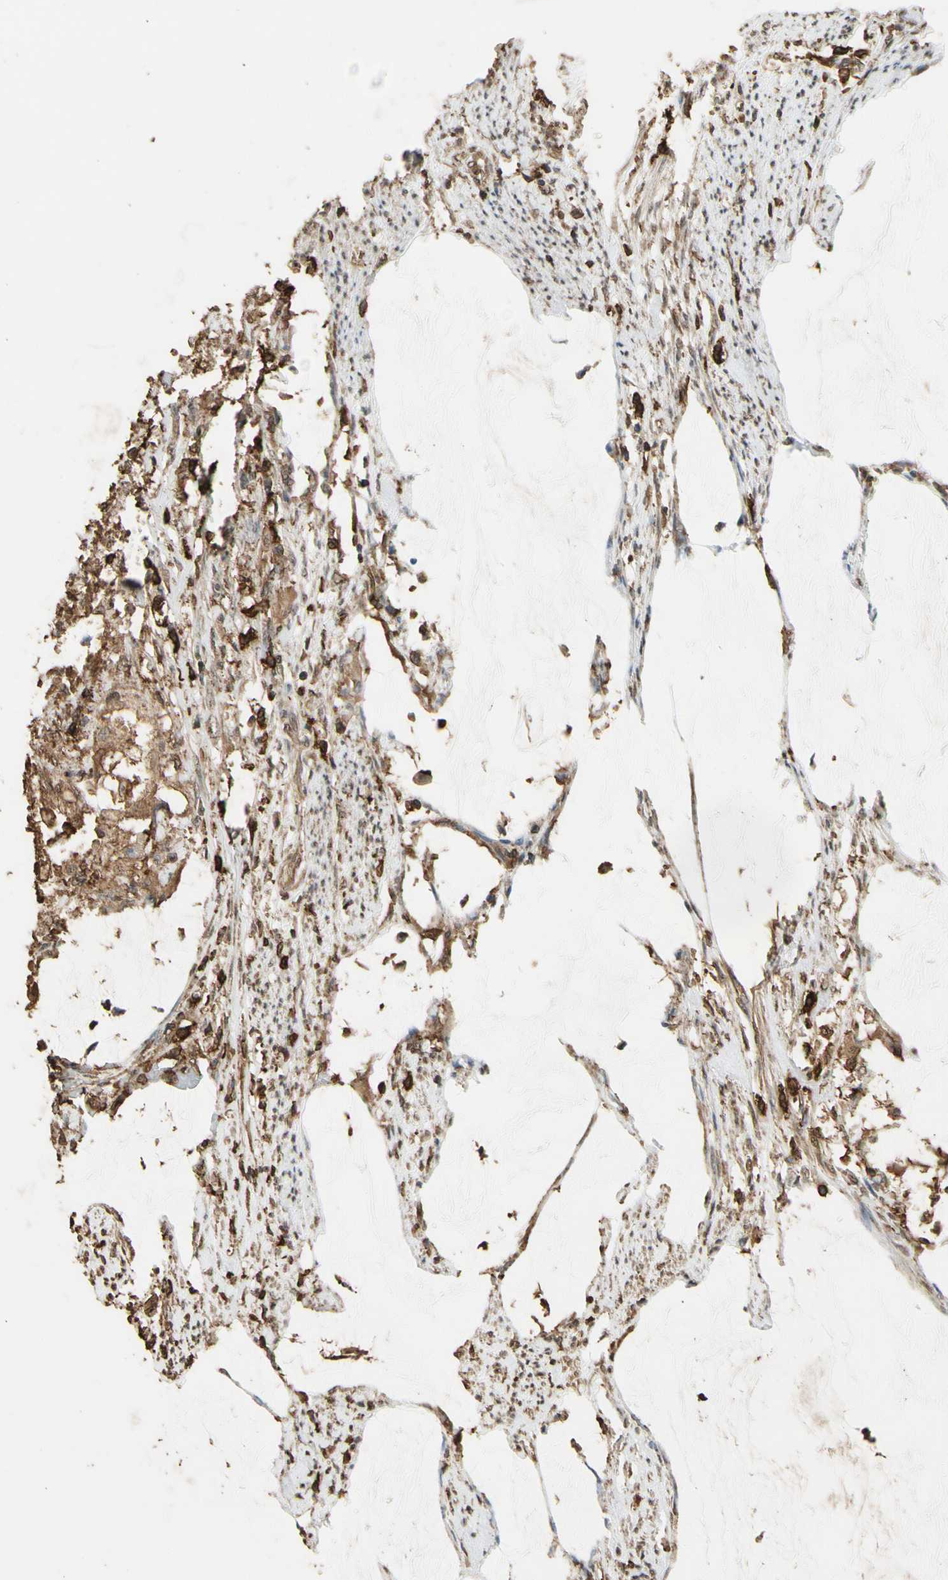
{"staining": {"intensity": "moderate", "quantity": ">75%", "location": "cytoplasmic/membranous,nuclear"}, "tissue": "colorectal cancer", "cell_type": "Tumor cells", "image_type": "cancer", "snomed": [{"axis": "morphology", "description": "Adenocarcinoma, NOS"}, {"axis": "topography", "description": "Rectum"}], "caption": "Immunohistochemical staining of colorectal cancer (adenocarcinoma) exhibits medium levels of moderate cytoplasmic/membranous and nuclear expression in approximately >75% of tumor cells.", "gene": "TNFSF13B", "patient": {"sex": "female", "age": 77}}